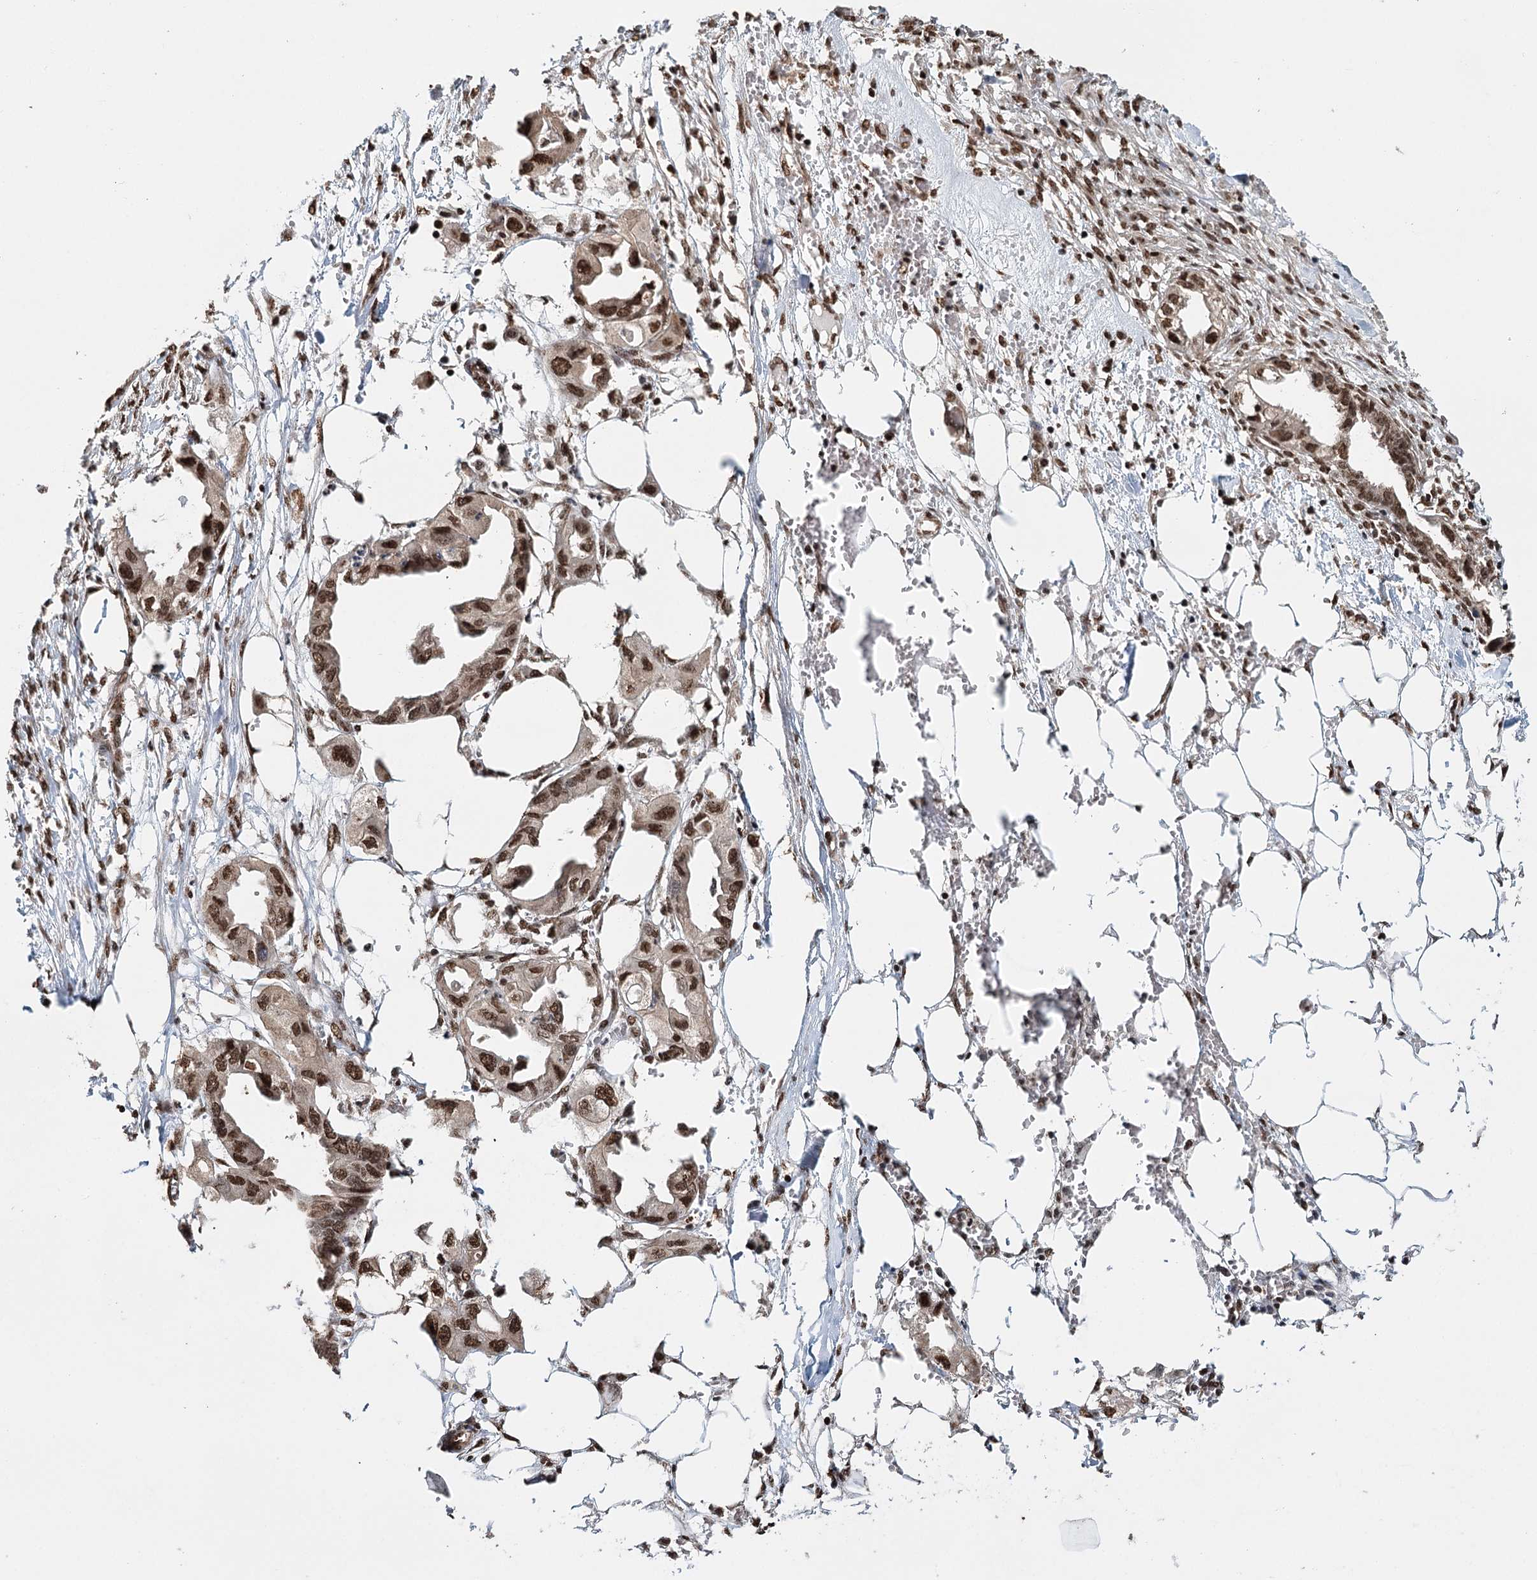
{"staining": {"intensity": "moderate", "quantity": ">75%", "location": "nuclear"}, "tissue": "endometrial cancer", "cell_type": "Tumor cells", "image_type": "cancer", "snomed": [{"axis": "morphology", "description": "Adenocarcinoma, NOS"}, {"axis": "morphology", "description": "Adenocarcinoma, metastatic, NOS"}, {"axis": "topography", "description": "Adipose tissue"}, {"axis": "topography", "description": "Endometrium"}], "caption": "Immunohistochemical staining of human endometrial metastatic adenocarcinoma displays medium levels of moderate nuclear expression in approximately >75% of tumor cells.", "gene": "RPS27A", "patient": {"sex": "female", "age": 67}}